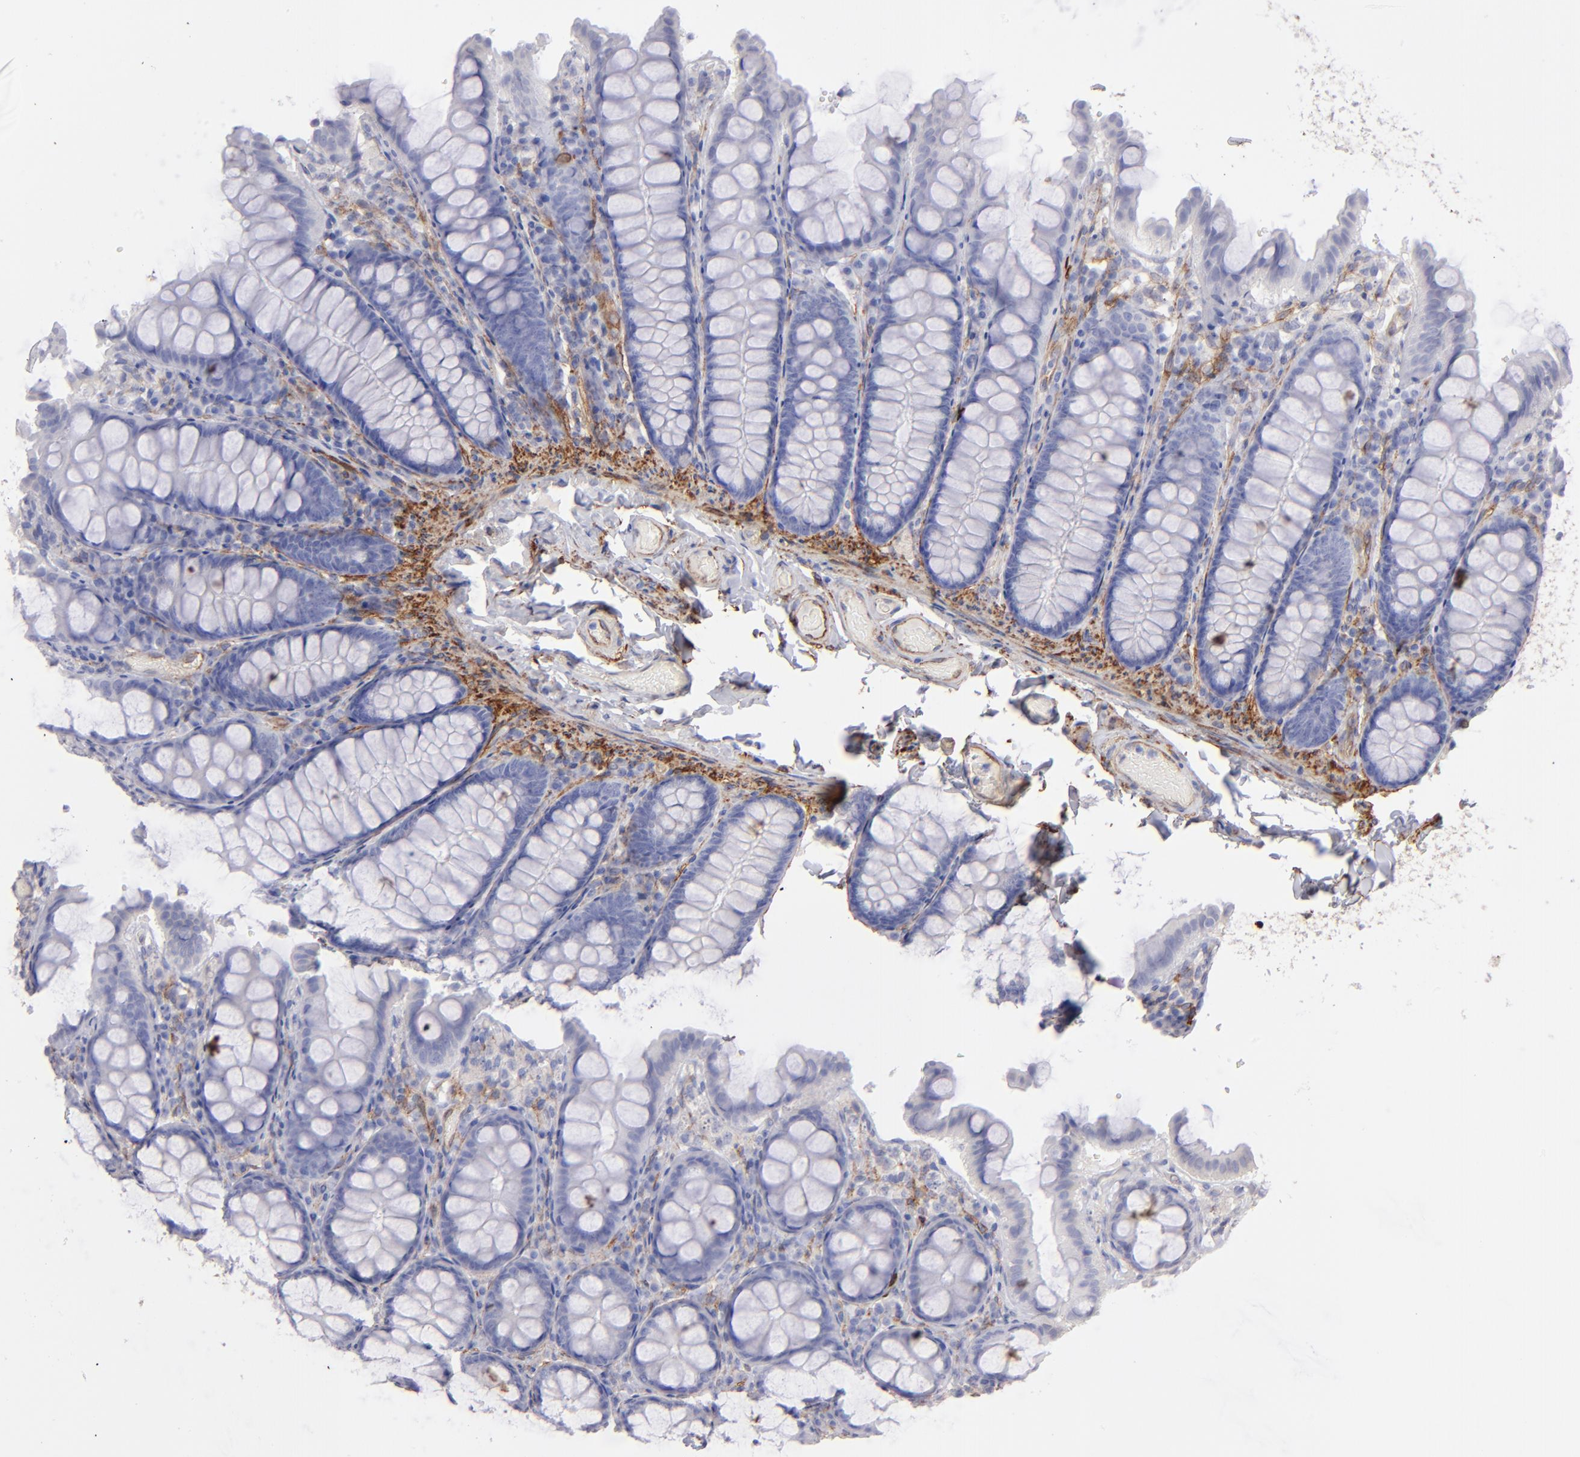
{"staining": {"intensity": "moderate", "quantity": ">75%", "location": "cytoplasmic/membranous"}, "tissue": "colon", "cell_type": "Endothelial cells", "image_type": "normal", "snomed": [{"axis": "morphology", "description": "Normal tissue, NOS"}, {"axis": "topography", "description": "Colon"}], "caption": "Immunohistochemistry of benign colon shows medium levels of moderate cytoplasmic/membranous positivity in about >75% of endothelial cells.", "gene": "AHNAK2", "patient": {"sex": "female", "age": 61}}